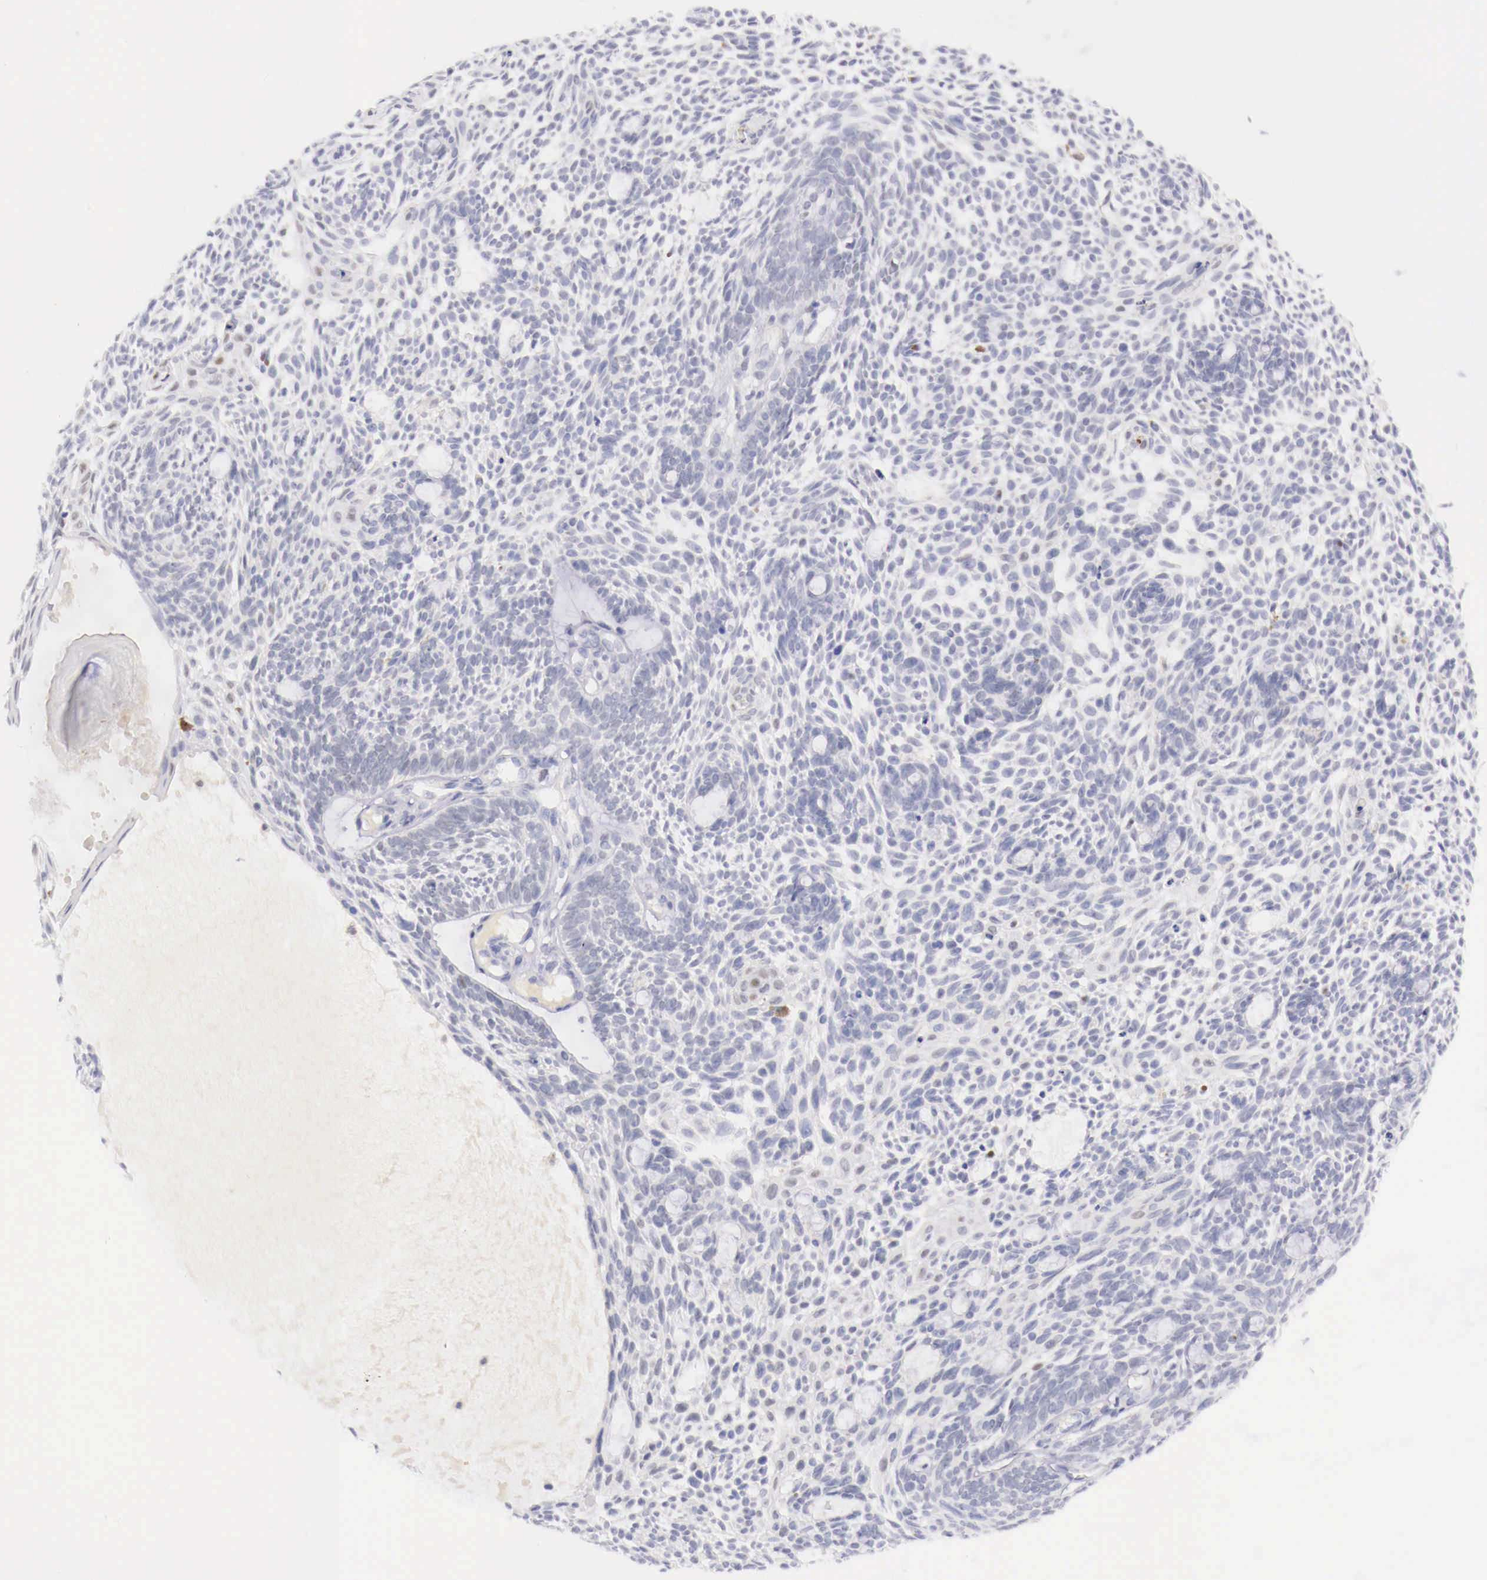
{"staining": {"intensity": "negative", "quantity": "none", "location": "none"}, "tissue": "skin cancer", "cell_type": "Tumor cells", "image_type": "cancer", "snomed": [{"axis": "morphology", "description": "Basal cell carcinoma"}, {"axis": "topography", "description": "Skin"}], "caption": "Immunohistochemical staining of human skin basal cell carcinoma reveals no significant positivity in tumor cells.", "gene": "BCL6", "patient": {"sex": "male", "age": 58}}